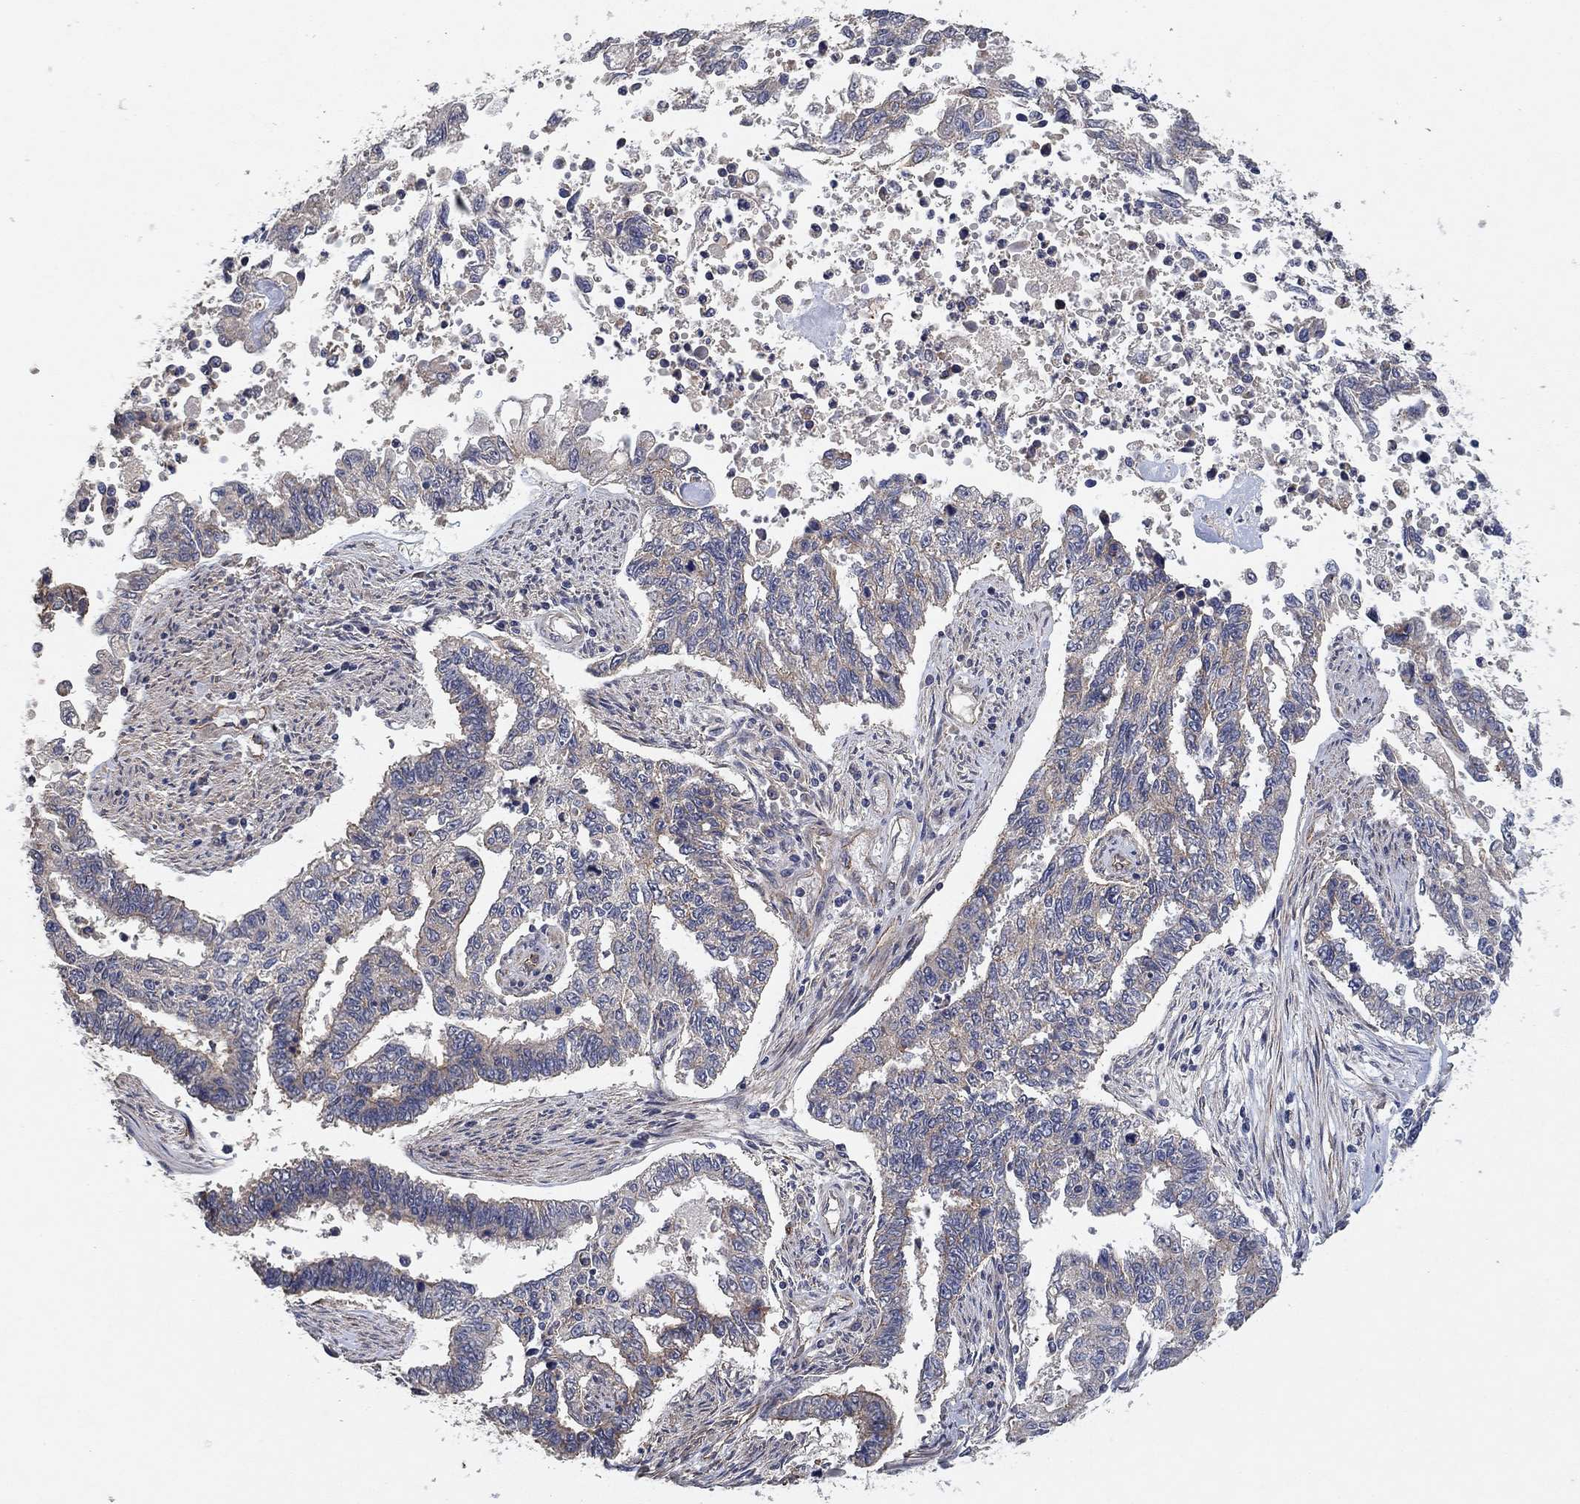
{"staining": {"intensity": "negative", "quantity": "none", "location": "none"}, "tissue": "endometrial cancer", "cell_type": "Tumor cells", "image_type": "cancer", "snomed": [{"axis": "morphology", "description": "Adenocarcinoma, NOS"}, {"axis": "topography", "description": "Uterus"}], "caption": "DAB immunohistochemical staining of human endometrial adenocarcinoma exhibits no significant staining in tumor cells.", "gene": "MCUR1", "patient": {"sex": "female", "age": 59}}